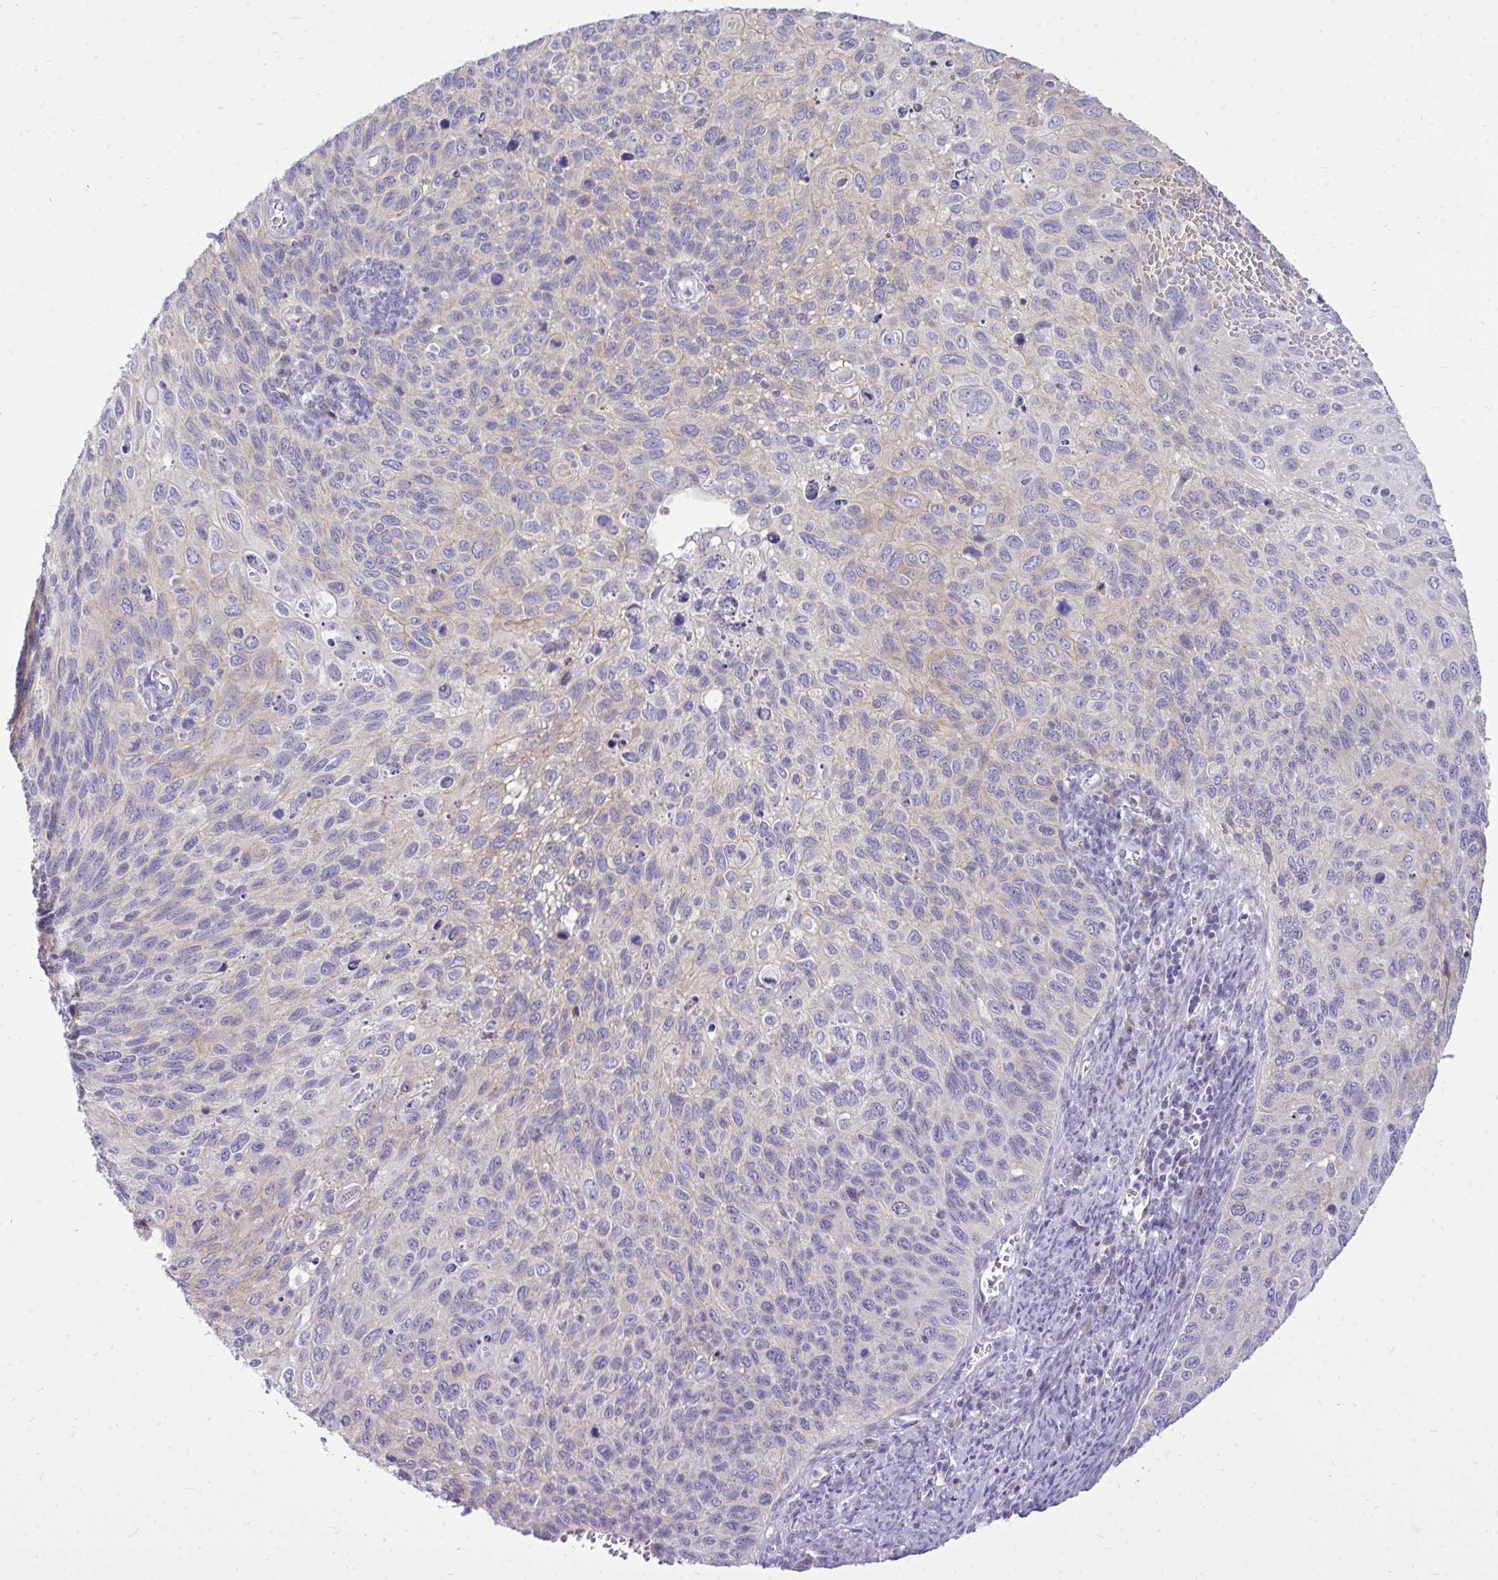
{"staining": {"intensity": "weak", "quantity": "<25%", "location": "cytoplasmic/membranous"}, "tissue": "cervical cancer", "cell_type": "Tumor cells", "image_type": "cancer", "snomed": [{"axis": "morphology", "description": "Squamous cell carcinoma, NOS"}, {"axis": "topography", "description": "Cervix"}], "caption": "Tumor cells are negative for protein expression in human cervical cancer (squamous cell carcinoma).", "gene": "SPTBN2", "patient": {"sex": "female", "age": 70}}